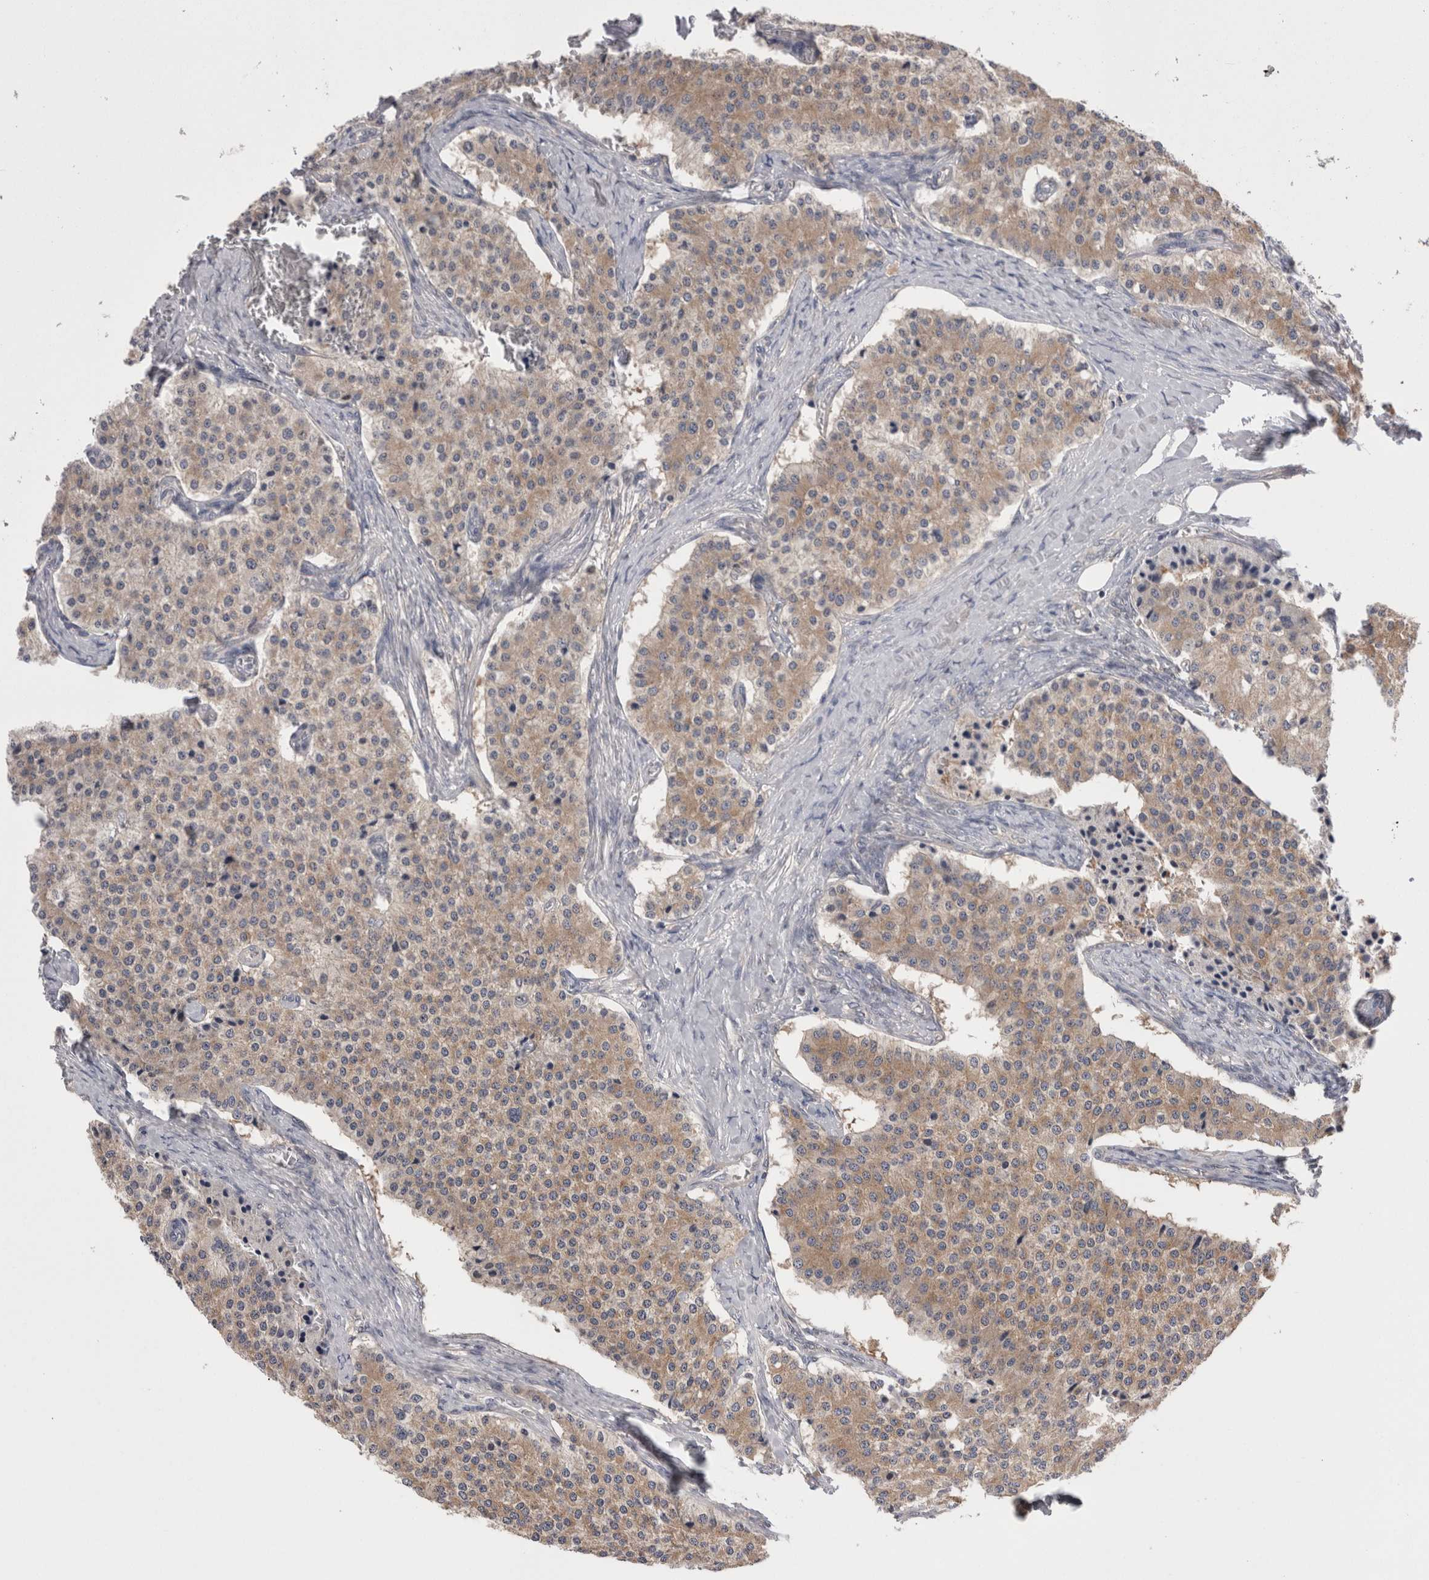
{"staining": {"intensity": "weak", "quantity": ">75%", "location": "cytoplasmic/membranous"}, "tissue": "carcinoid", "cell_type": "Tumor cells", "image_type": "cancer", "snomed": [{"axis": "morphology", "description": "Carcinoid, malignant, NOS"}, {"axis": "topography", "description": "Colon"}], "caption": "An immunohistochemistry photomicrograph of neoplastic tissue is shown. Protein staining in brown shows weak cytoplasmic/membranous positivity in carcinoid within tumor cells.", "gene": "DCTN6", "patient": {"sex": "female", "age": 52}}